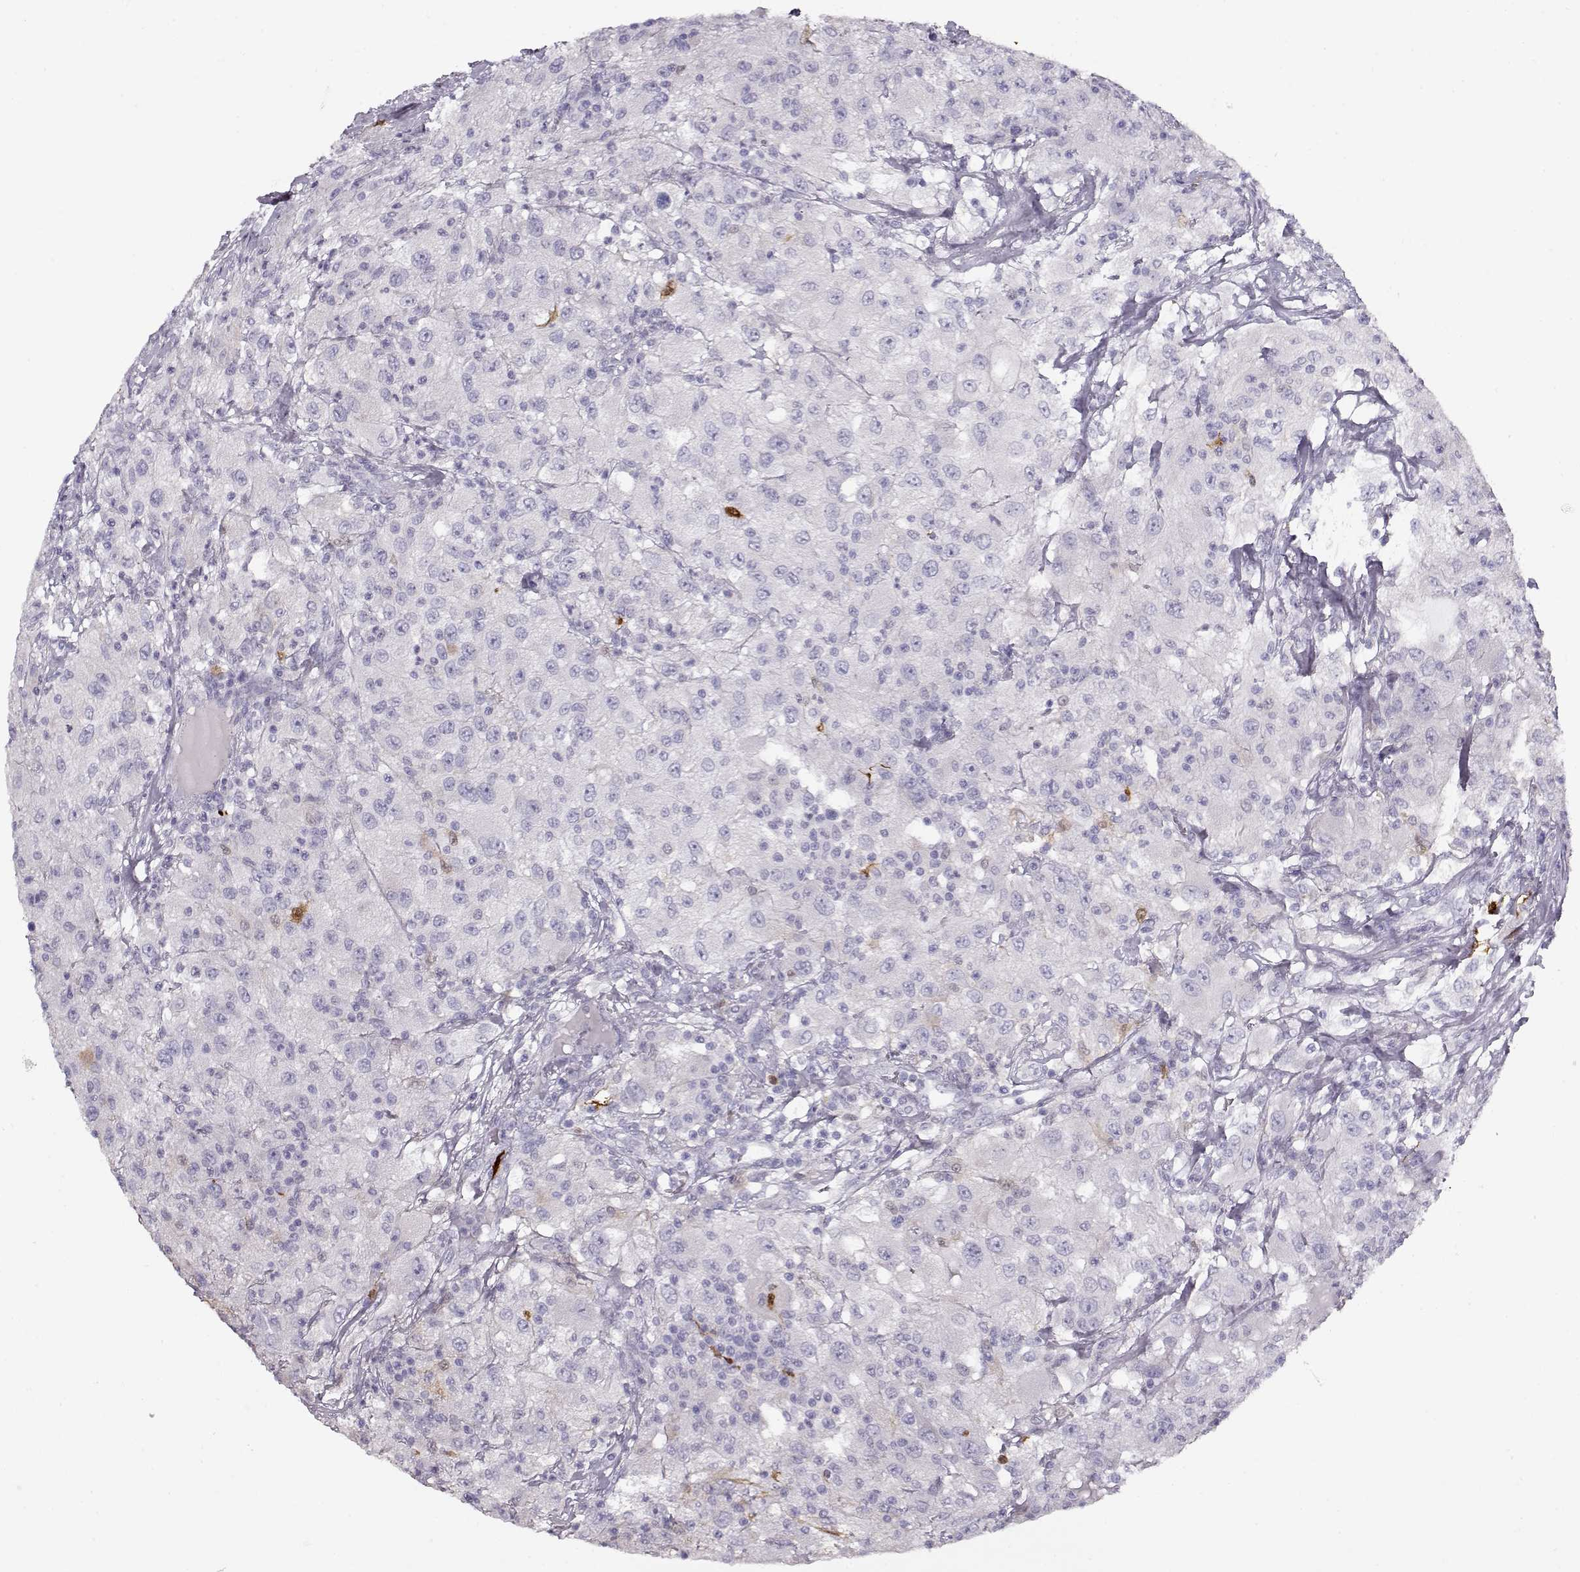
{"staining": {"intensity": "negative", "quantity": "none", "location": "none"}, "tissue": "renal cancer", "cell_type": "Tumor cells", "image_type": "cancer", "snomed": [{"axis": "morphology", "description": "Adenocarcinoma, NOS"}, {"axis": "topography", "description": "Kidney"}], "caption": "There is no significant expression in tumor cells of renal adenocarcinoma.", "gene": "S100B", "patient": {"sex": "female", "age": 67}}